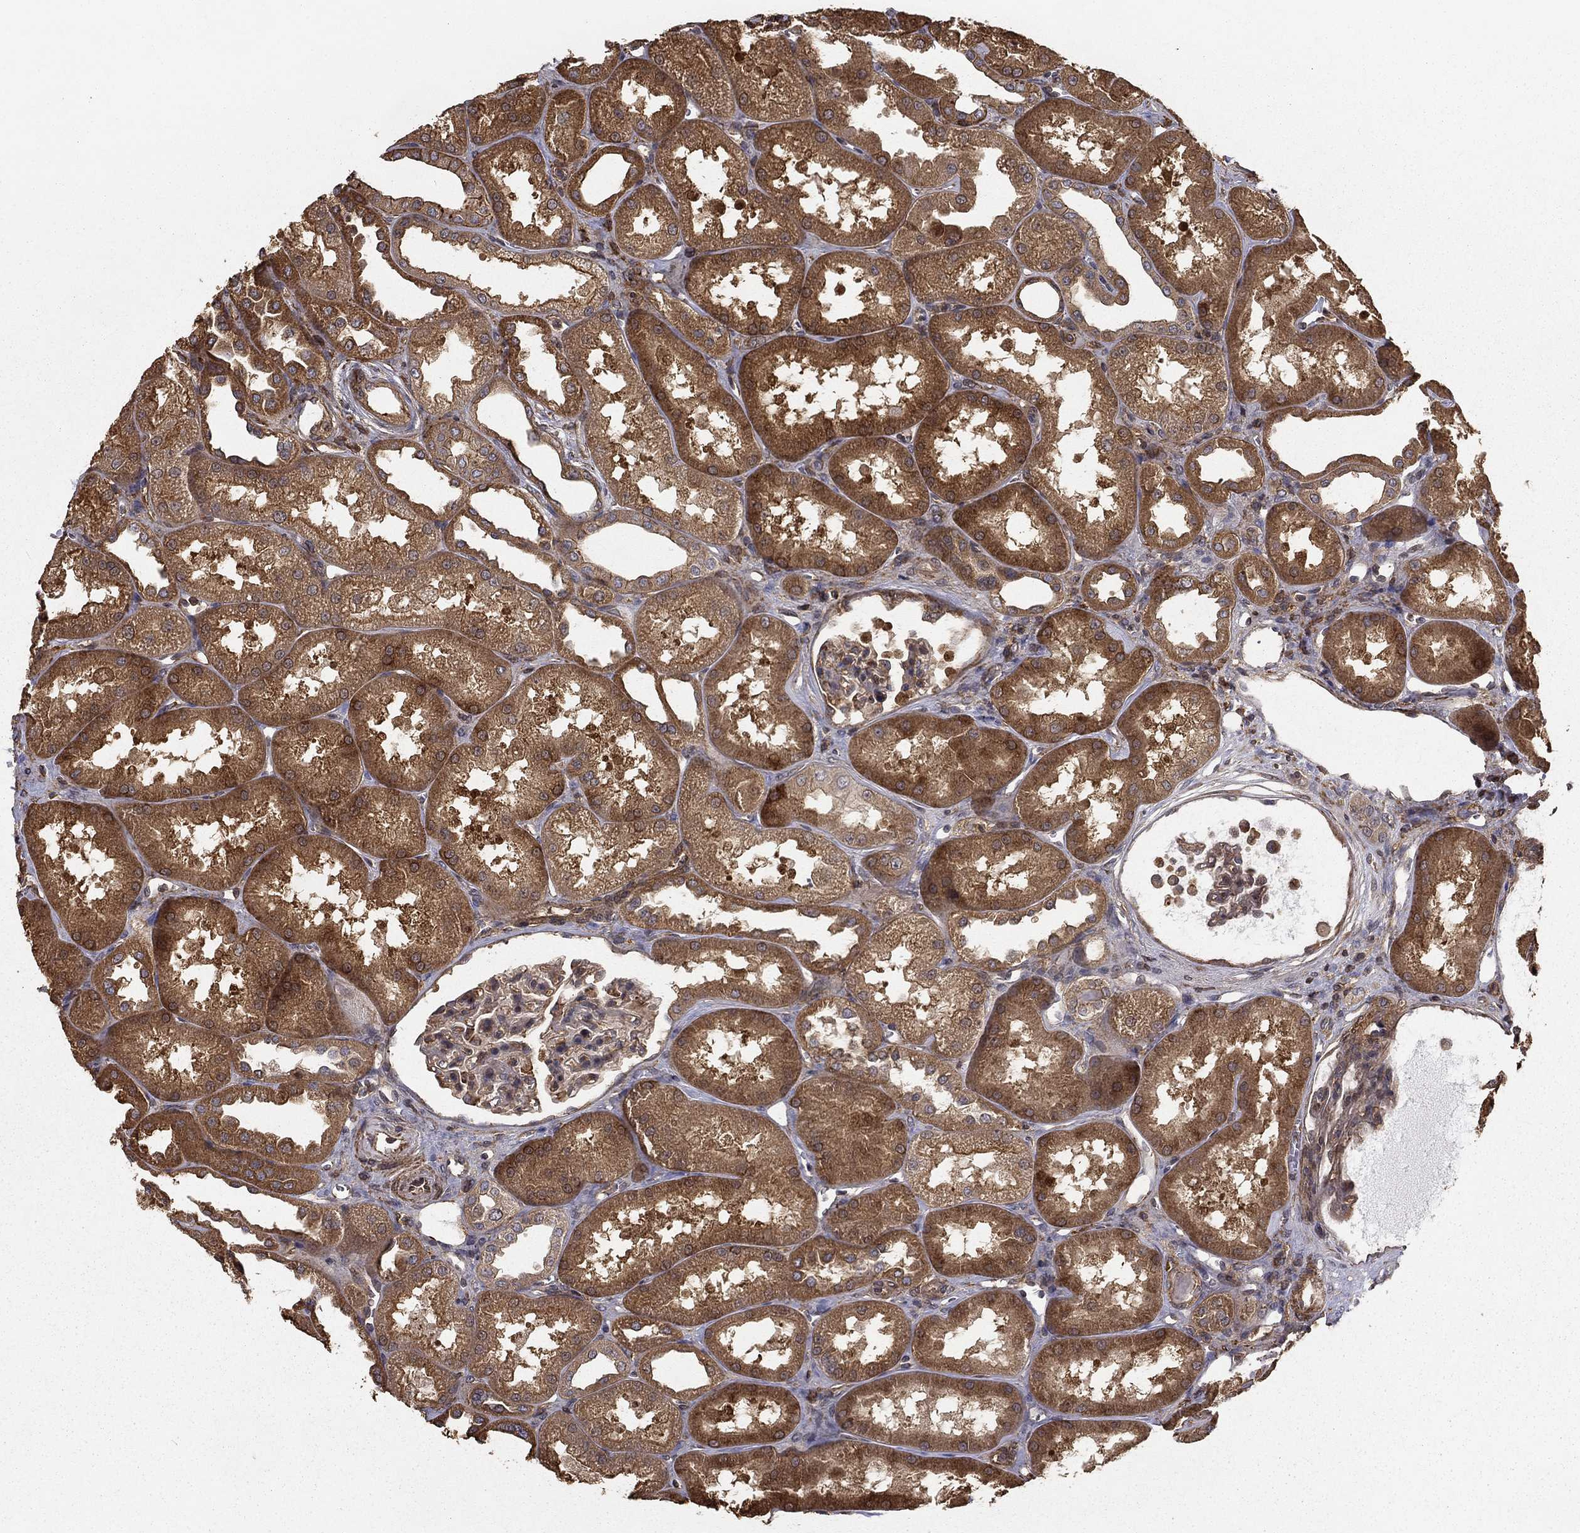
{"staining": {"intensity": "negative", "quantity": "none", "location": "none"}, "tissue": "kidney", "cell_type": "Cells in glomeruli", "image_type": "normal", "snomed": [{"axis": "morphology", "description": "Normal tissue, NOS"}, {"axis": "topography", "description": "Kidney"}], "caption": "Kidney stained for a protein using immunohistochemistry (IHC) displays no positivity cells in glomeruli.", "gene": "HABP4", "patient": {"sex": "male", "age": 61}}